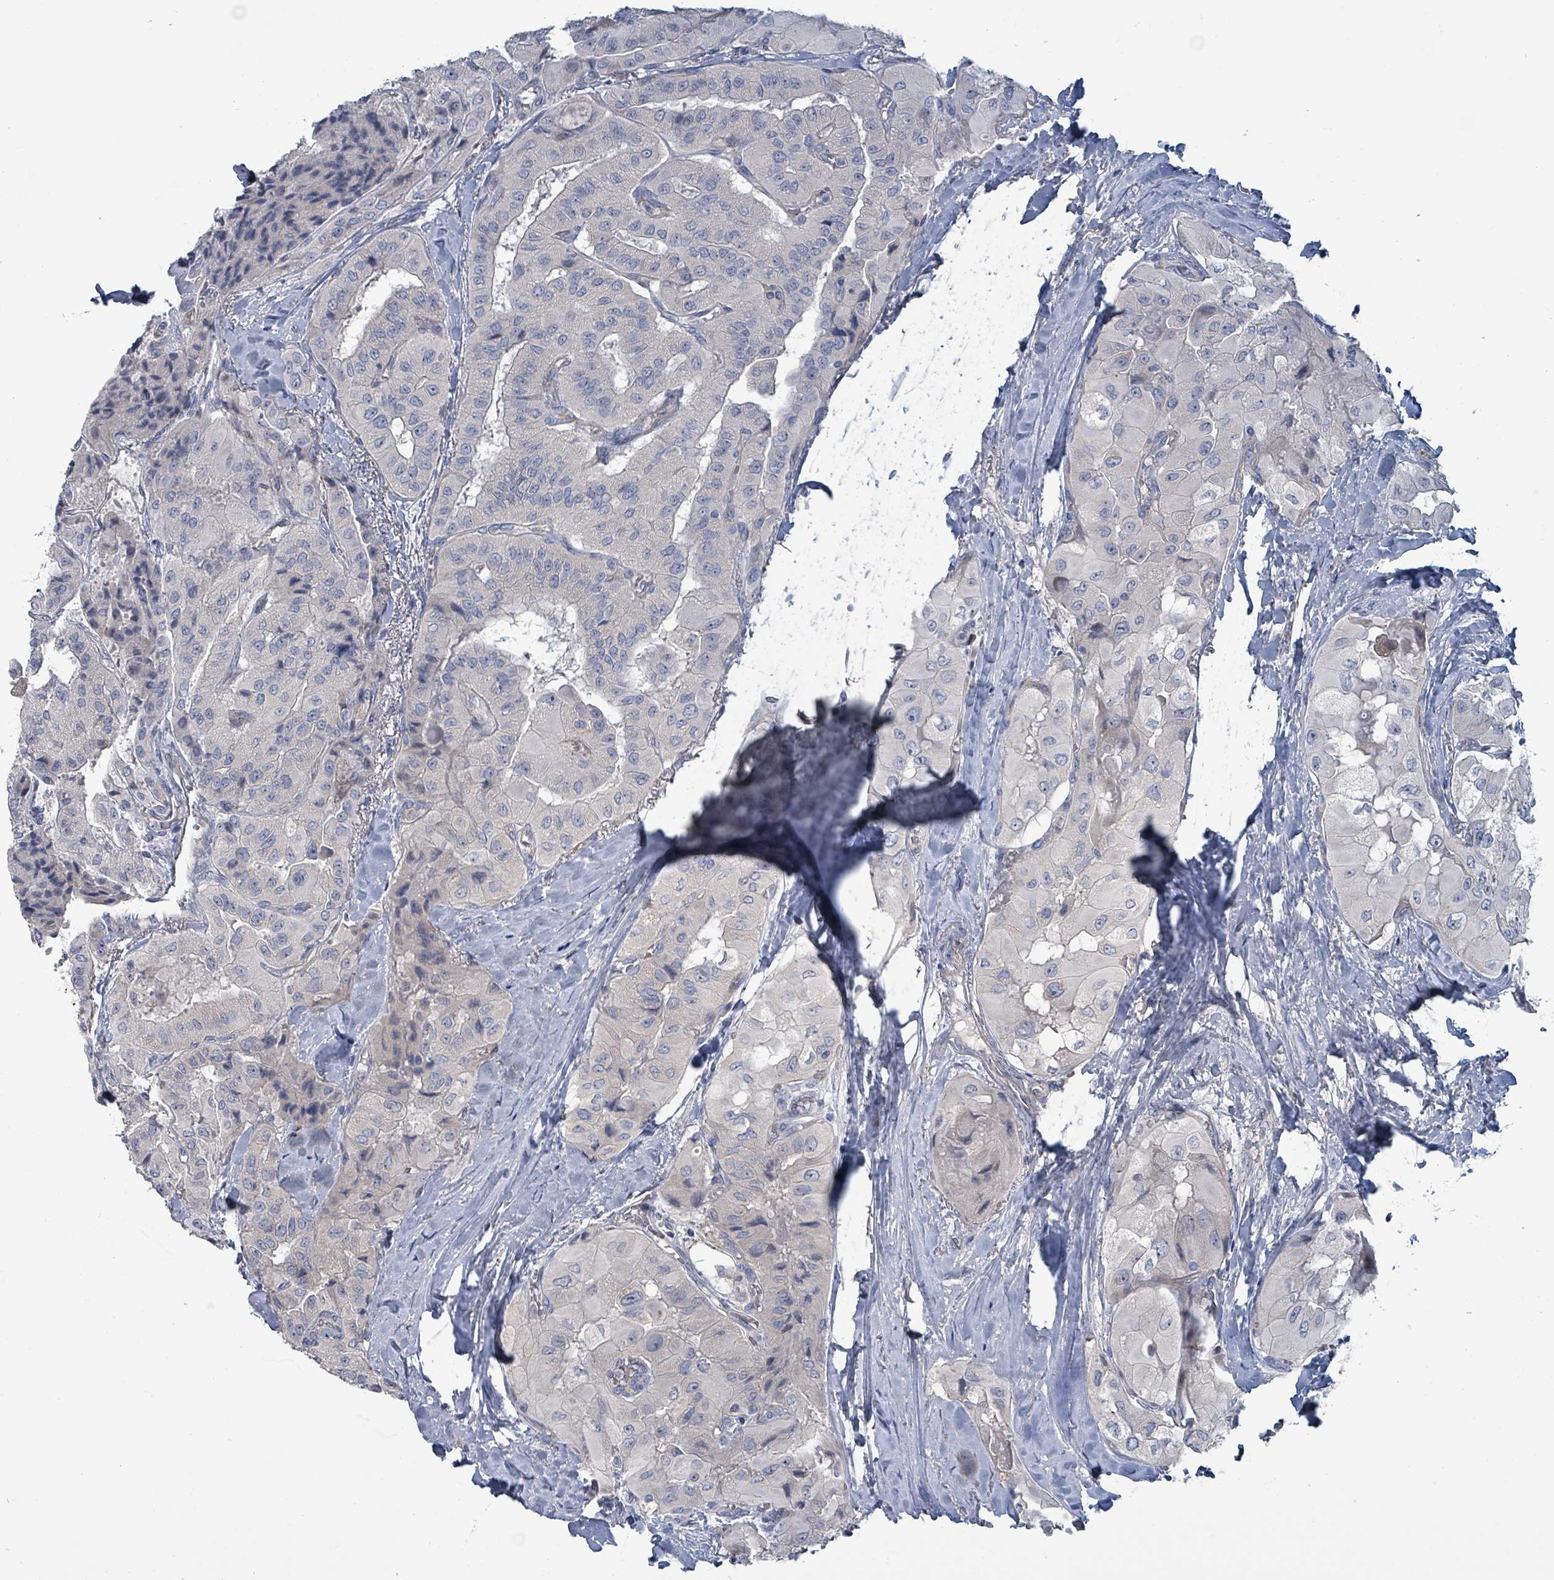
{"staining": {"intensity": "negative", "quantity": "none", "location": "none"}, "tissue": "thyroid cancer", "cell_type": "Tumor cells", "image_type": "cancer", "snomed": [{"axis": "morphology", "description": "Normal tissue, NOS"}, {"axis": "morphology", "description": "Papillary adenocarcinoma, NOS"}, {"axis": "topography", "description": "Thyroid gland"}], "caption": "IHC of thyroid papillary adenocarcinoma exhibits no staining in tumor cells.", "gene": "TAAR5", "patient": {"sex": "female", "age": 59}}